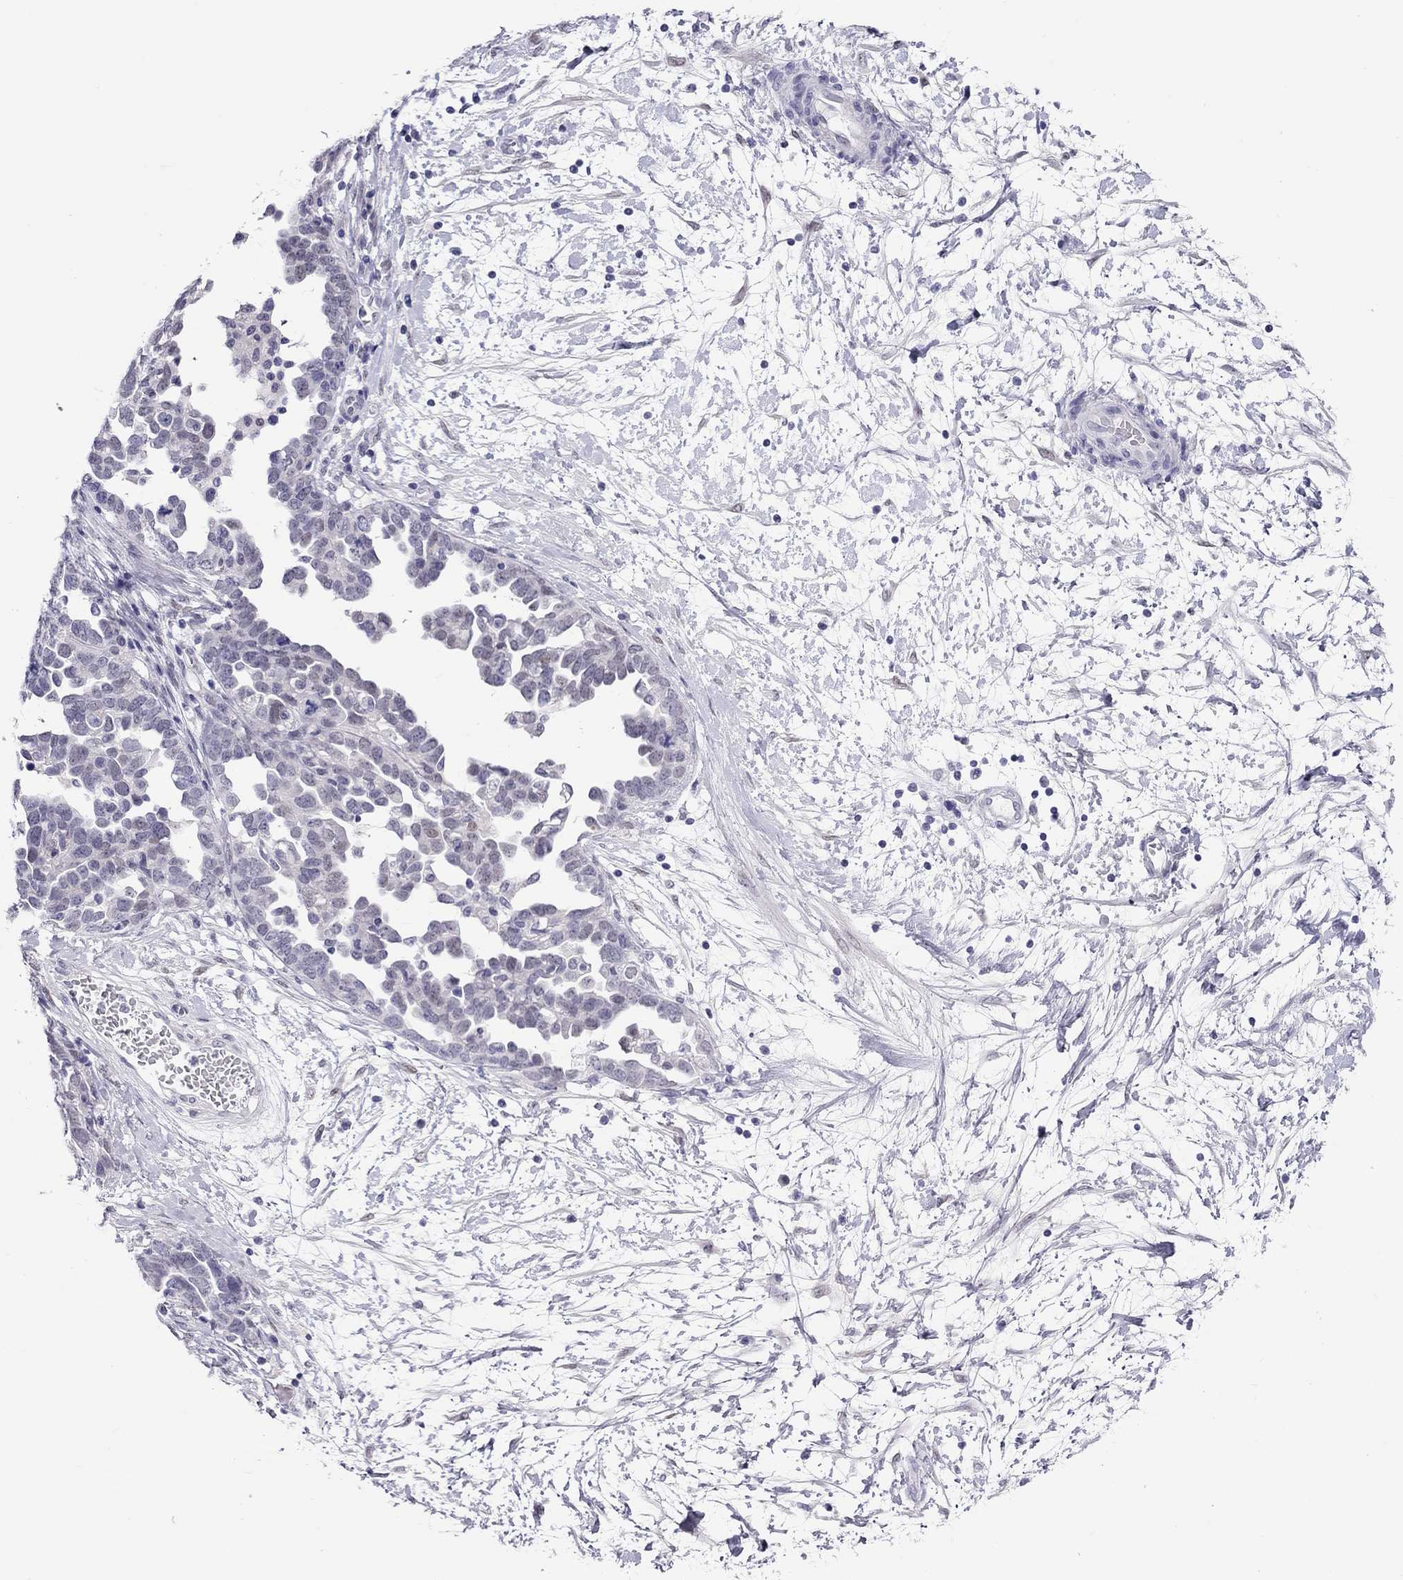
{"staining": {"intensity": "negative", "quantity": "none", "location": "none"}, "tissue": "ovarian cancer", "cell_type": "Tumor cells", "image_type": "cancer", "snomed": [{"axis": "morphology", "description": "Cystadenocarcinoma, serous, NOS"}, {"axis": "topography", "description": "Ovary"}], "caption": "DAB (3,3'-diaminobenzidine) immunohistochemical staining of ovarian serous cystadenocarcinoma exhibits no significant staining in tumor cells. Brightfield microscopy of immunohistochemistry stained with DAB (brown) and hematoxylin (blue), captured at high magnification.", "gene": "CHRNB3", "patient": {"sex": "female", "age": 54}}